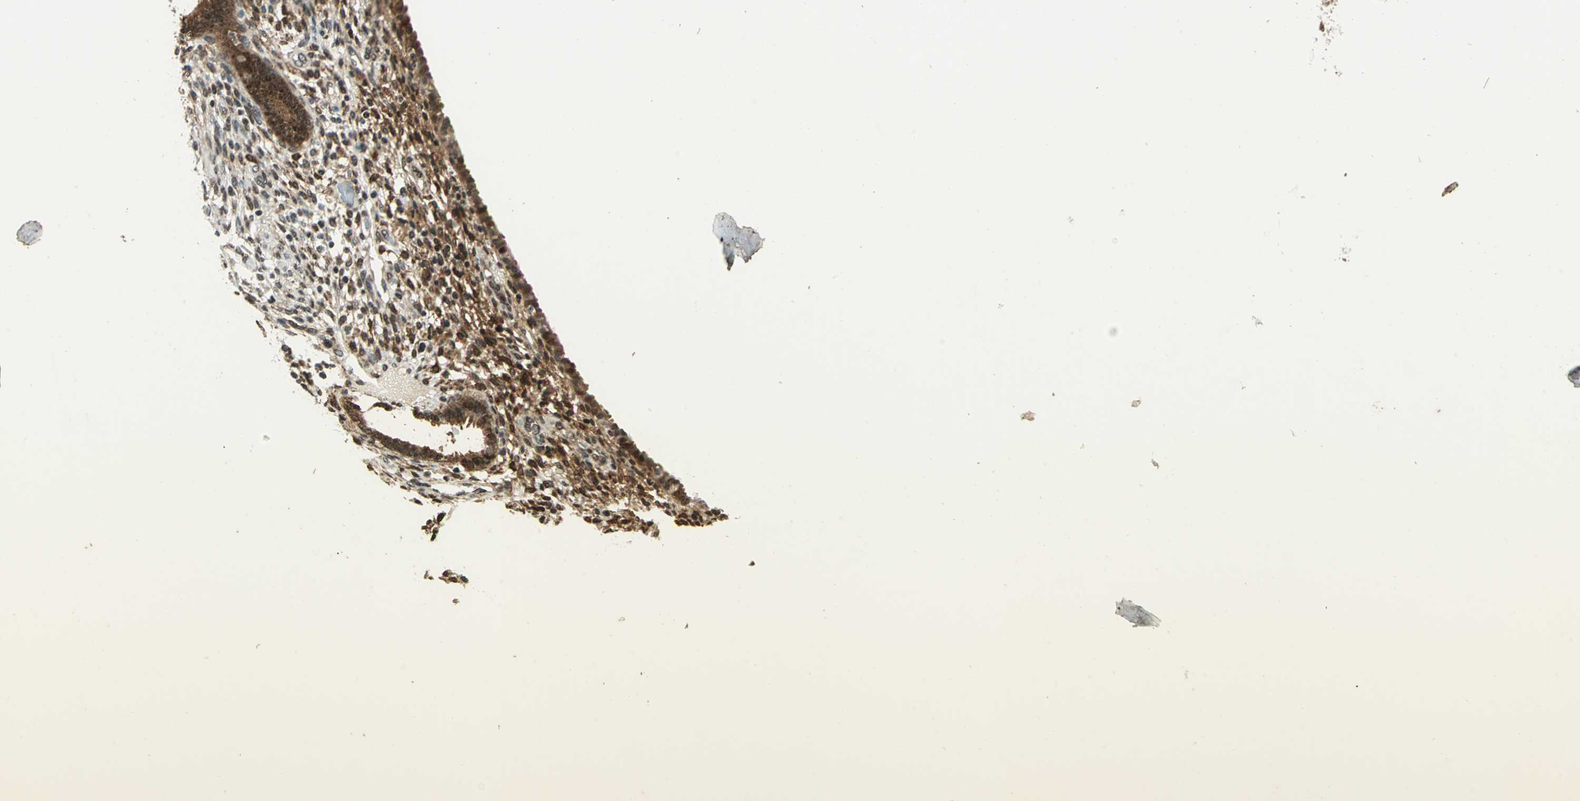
{"staining": {"intensity": "moderate", "quantity": "25%-75%", "location": "cytoplasmic/membranous"}, "tissue": "endometrium", "cell_type": "Cells in endometrial stroma", "image_type": "normal", "snomed": [{"axis": "morphology", "description": "Normal tissue, NOS"}, {"axis": "topography", "description": "Endometrium"}], "caption": "Endometrium stained for a protein demonstrates moderate cytoplasmic/membranous positivity in cells in endometrial stroma.", "gene": "LGALS3", "patient": {"sex": "female", "age": 72}}